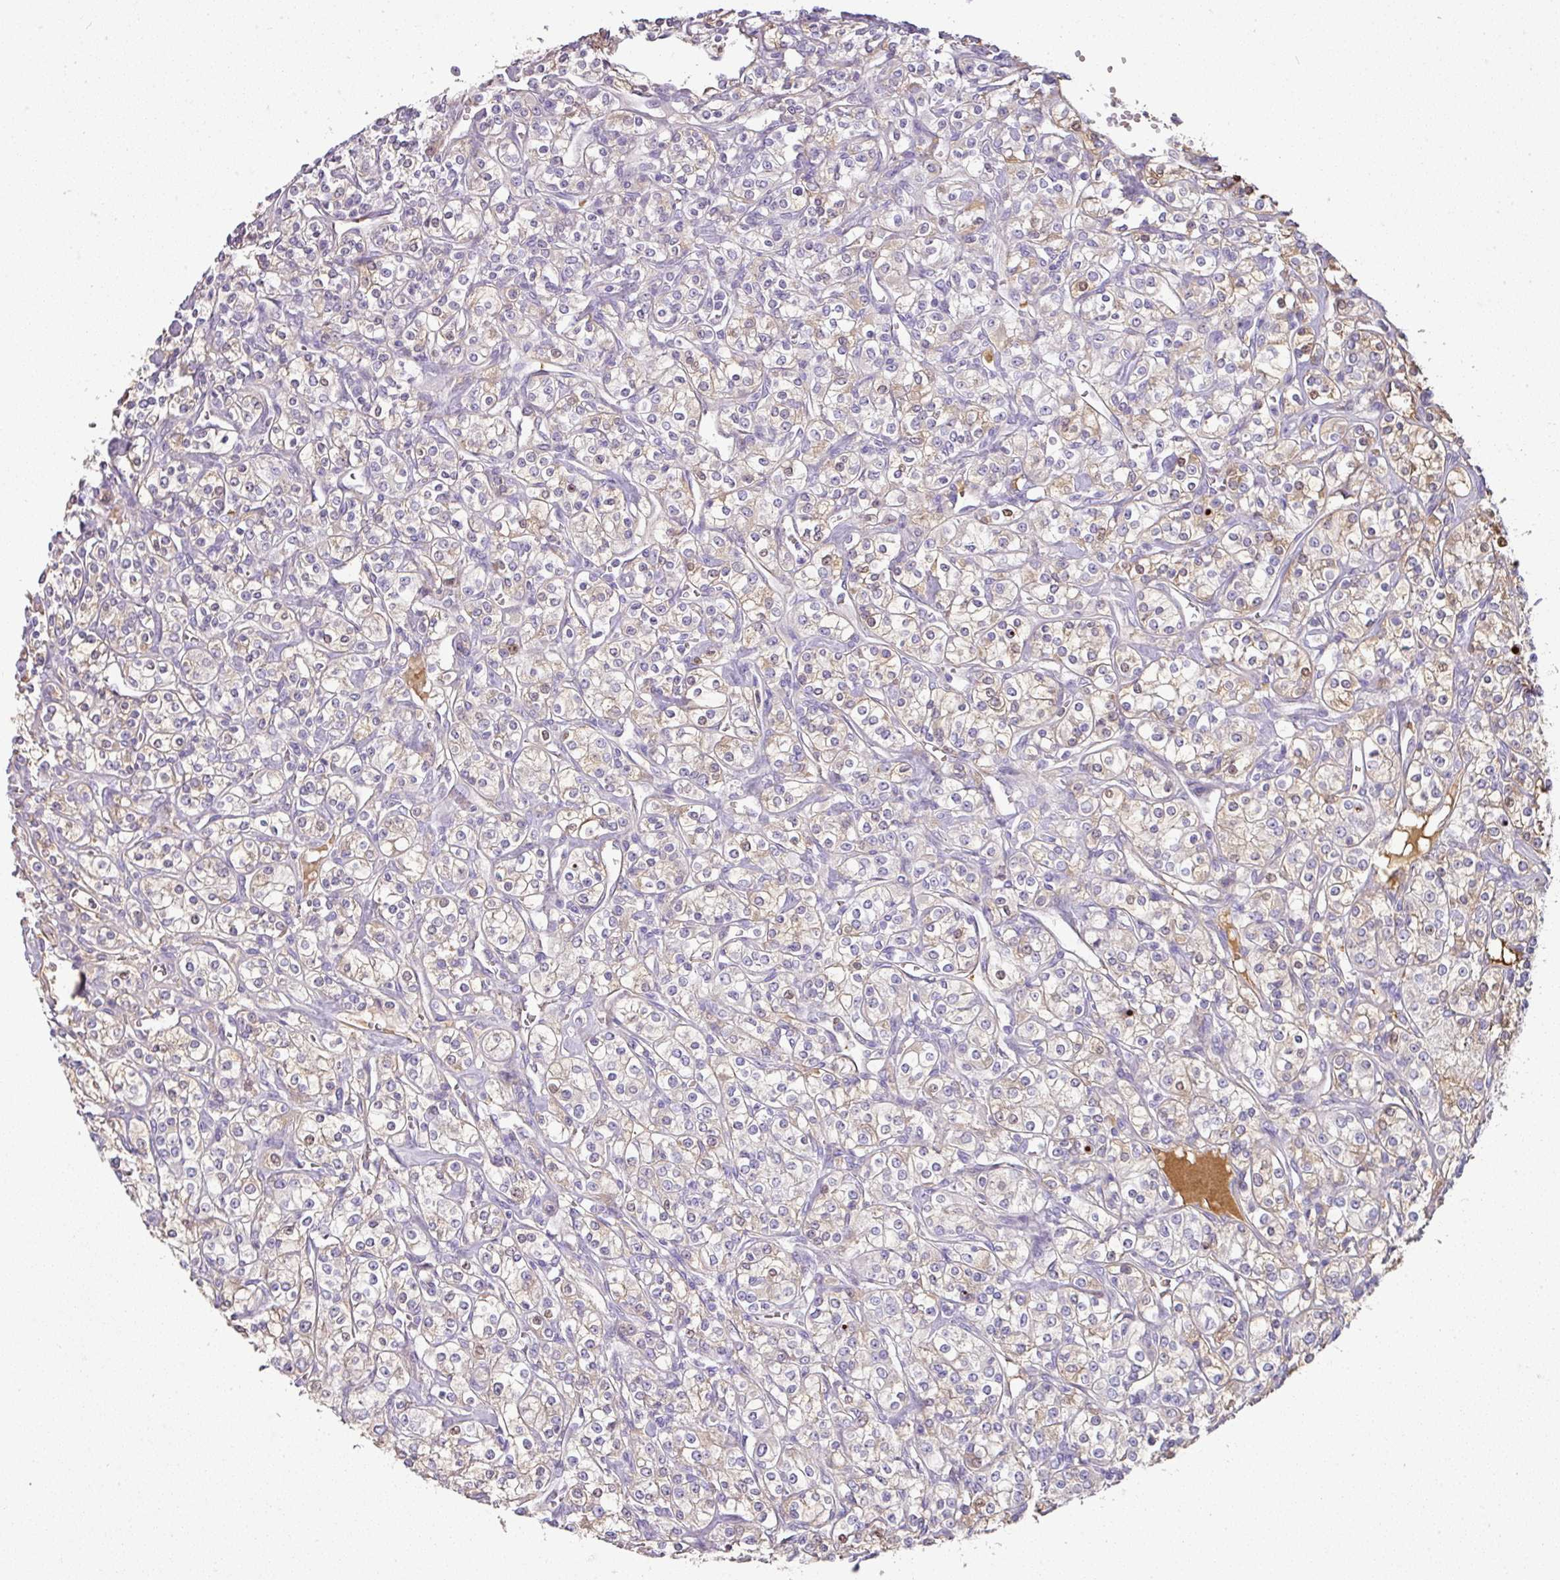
{"staining": {"intensity": "weak", "quantity": "25%-75%", "location": "cytoplasmic/membranous"}, "tissue": "renal cancer", "cell_type": "Tumor cells", "image_type": "cancer", "snomed": [{"axis": "morphology", "description": "Adenocarcinoma, NOS"}, {"axis": "topography", "description": "Kidney"}], "caption": "Brown immunohistochemical staining in renal cancer (adenocarcinoma) demonstrates weak cytoplasmic/membranous staining in approximately 25%-75% of tumor cells. (brown staining indicates protein expression, while blue staining denotes nuclei).", "gene": "CCZ1", "patient": {"sex": "male", "age": 77}}